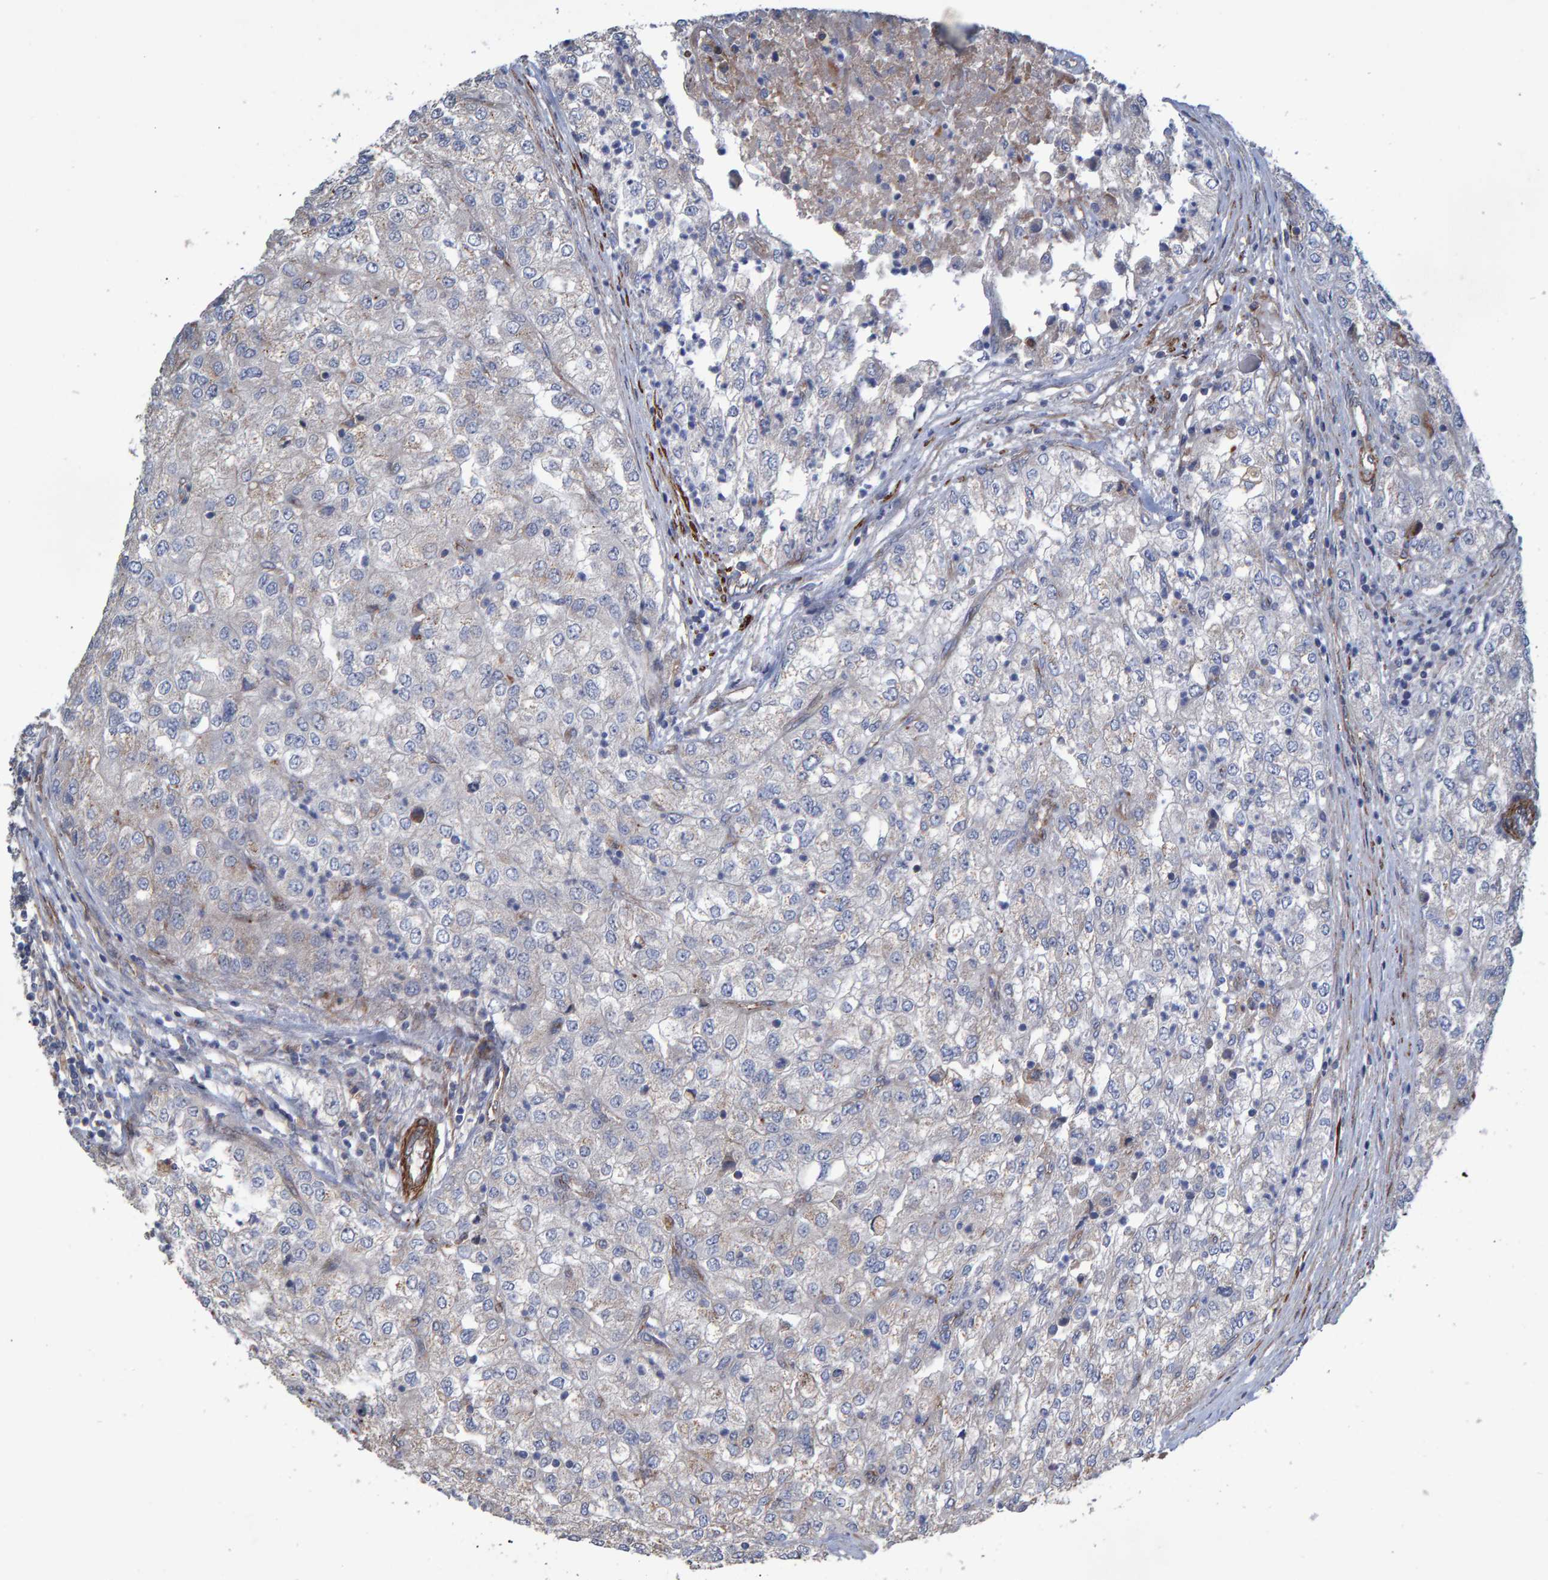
{"staining": {"intensity": "negative", "quantity": "none", "location": "none"}, "tissue": "renal cancer", "cell_type": "Tumor cells", "image_type": "cancer", "snomed": [{"axis": "morphology", "description": "Adenocarcinoma, NOS"}, {"axis": "topography", "description": "Kidney"}], "caption": "DAB (3,3'-diaminobenzidine) immunohistochemical staining of renal cancer (adenocarcinoma) displays no significant positivity in tumor cells.", "gene": "SLIT2", "patient": {"sex": "female", "age": 54}}